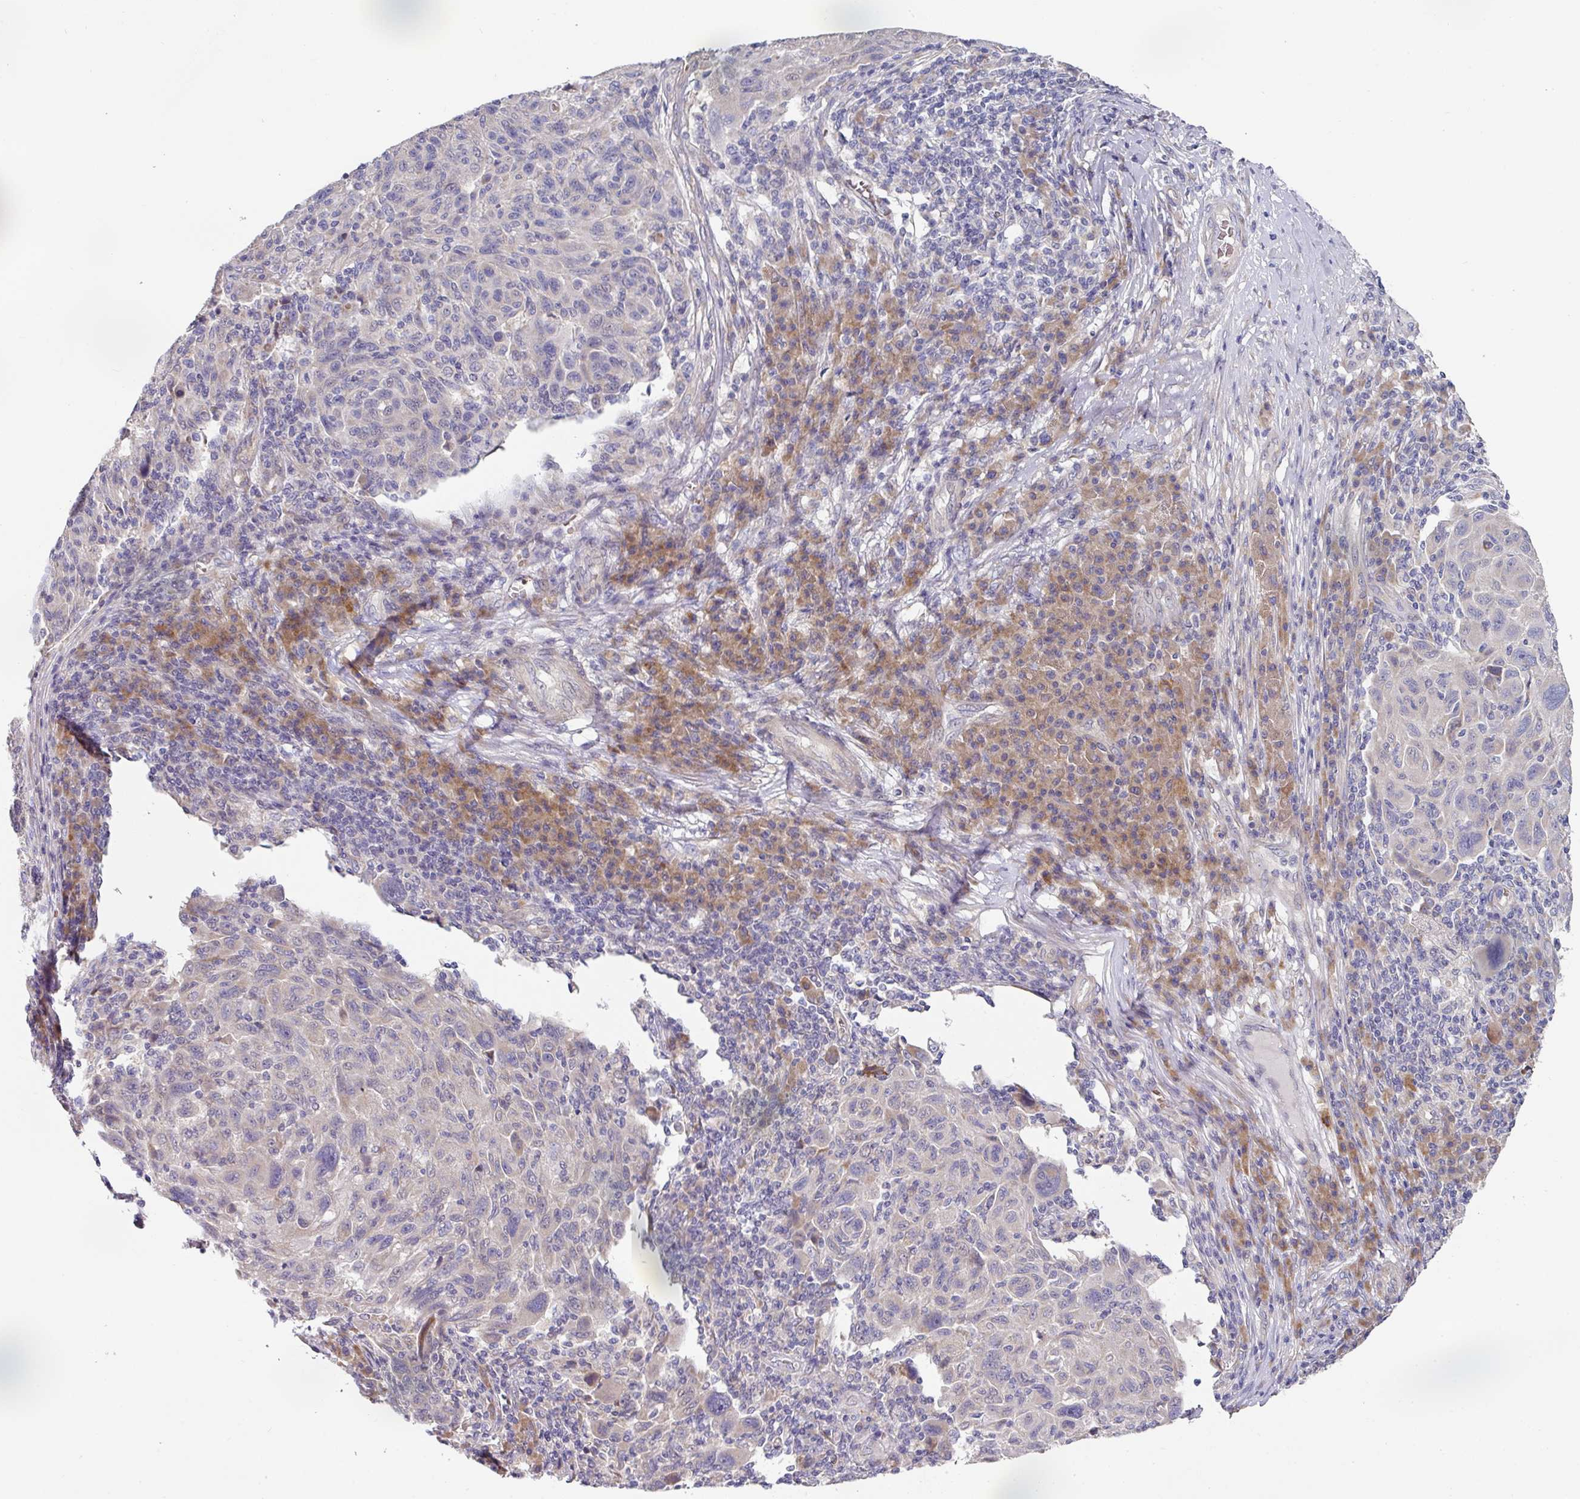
{"staining": {"intensity": "negative", "quantity": "none", "location": "none"}, "tissue": "melanoma", "cell_type": "Tumor cells", "image_type": "cancer", "snomed": [{"axis": "morphology", "description": "Malignant melanoma, NOS"}, {"axis": "topography", "description": "Skin"}], "caption": "DAB immunohistochemical staining of malignant melanoma shows no significant staining in tumor cells.", "gene": "PYROXD2", "patient": {"sex": "male", "age": 53}}